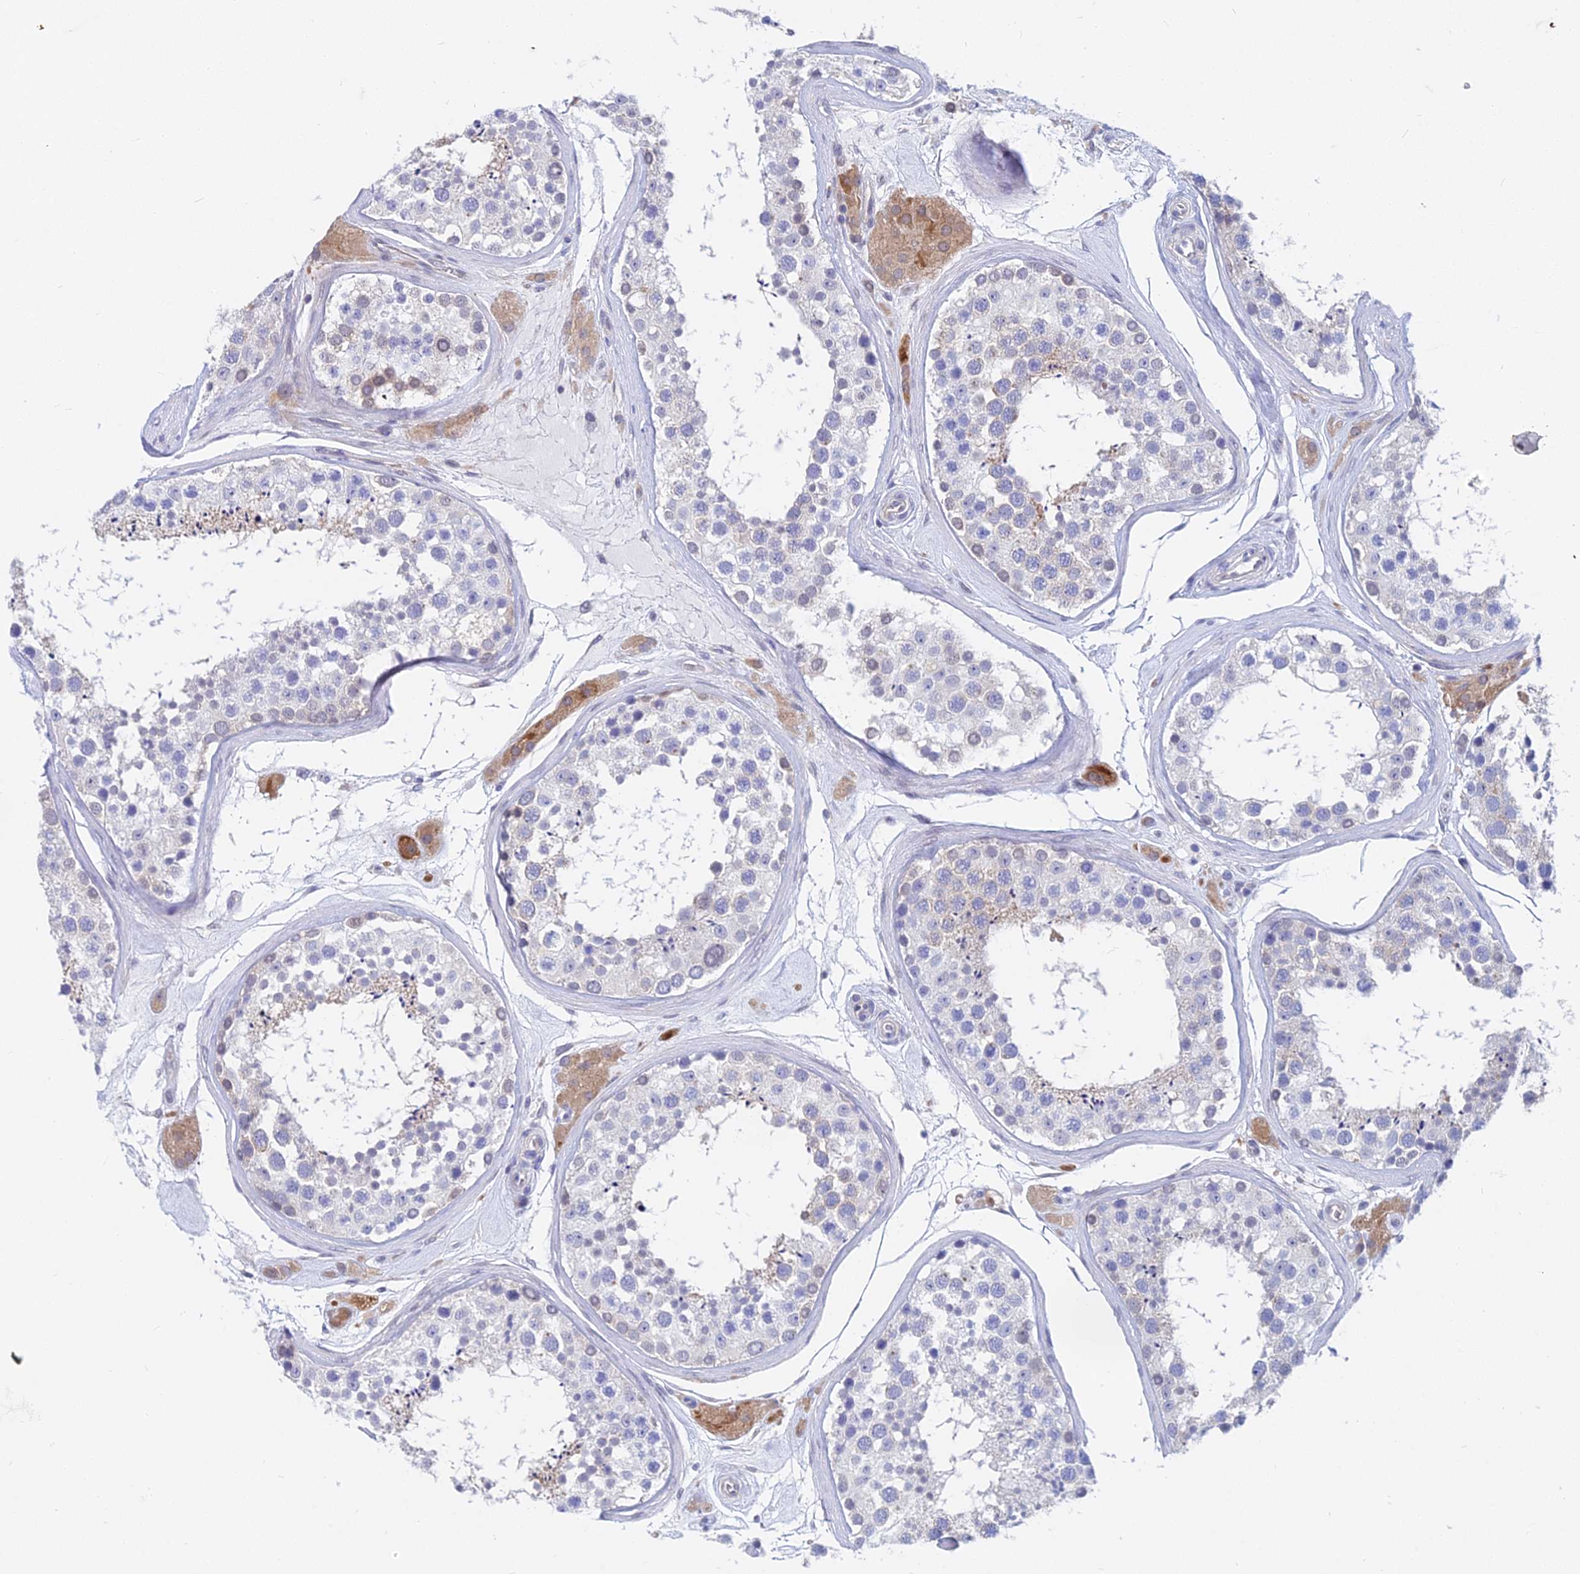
{"staining": {"intensity": "weak", "quantity": "<25%", "location": "cytoplasmic/membranous"}, "tissue": "testis", "cell_type": "Cells in seminiferous ducts", "image_type": "normal", "snomed": [{"axis": "morphology", "description": "Normal tissue, NOS"}, {"axis": "topography", "description": "Testis"}], "caption": "A photomicrograph of testis stained for a protein displays no brown staining in cells in seminiferous ducts. (Brightfield microscopy of DAB IHC at high magnification).", "gene": "B3GALT4", "patient": {"sex": "male", "age": 46}}